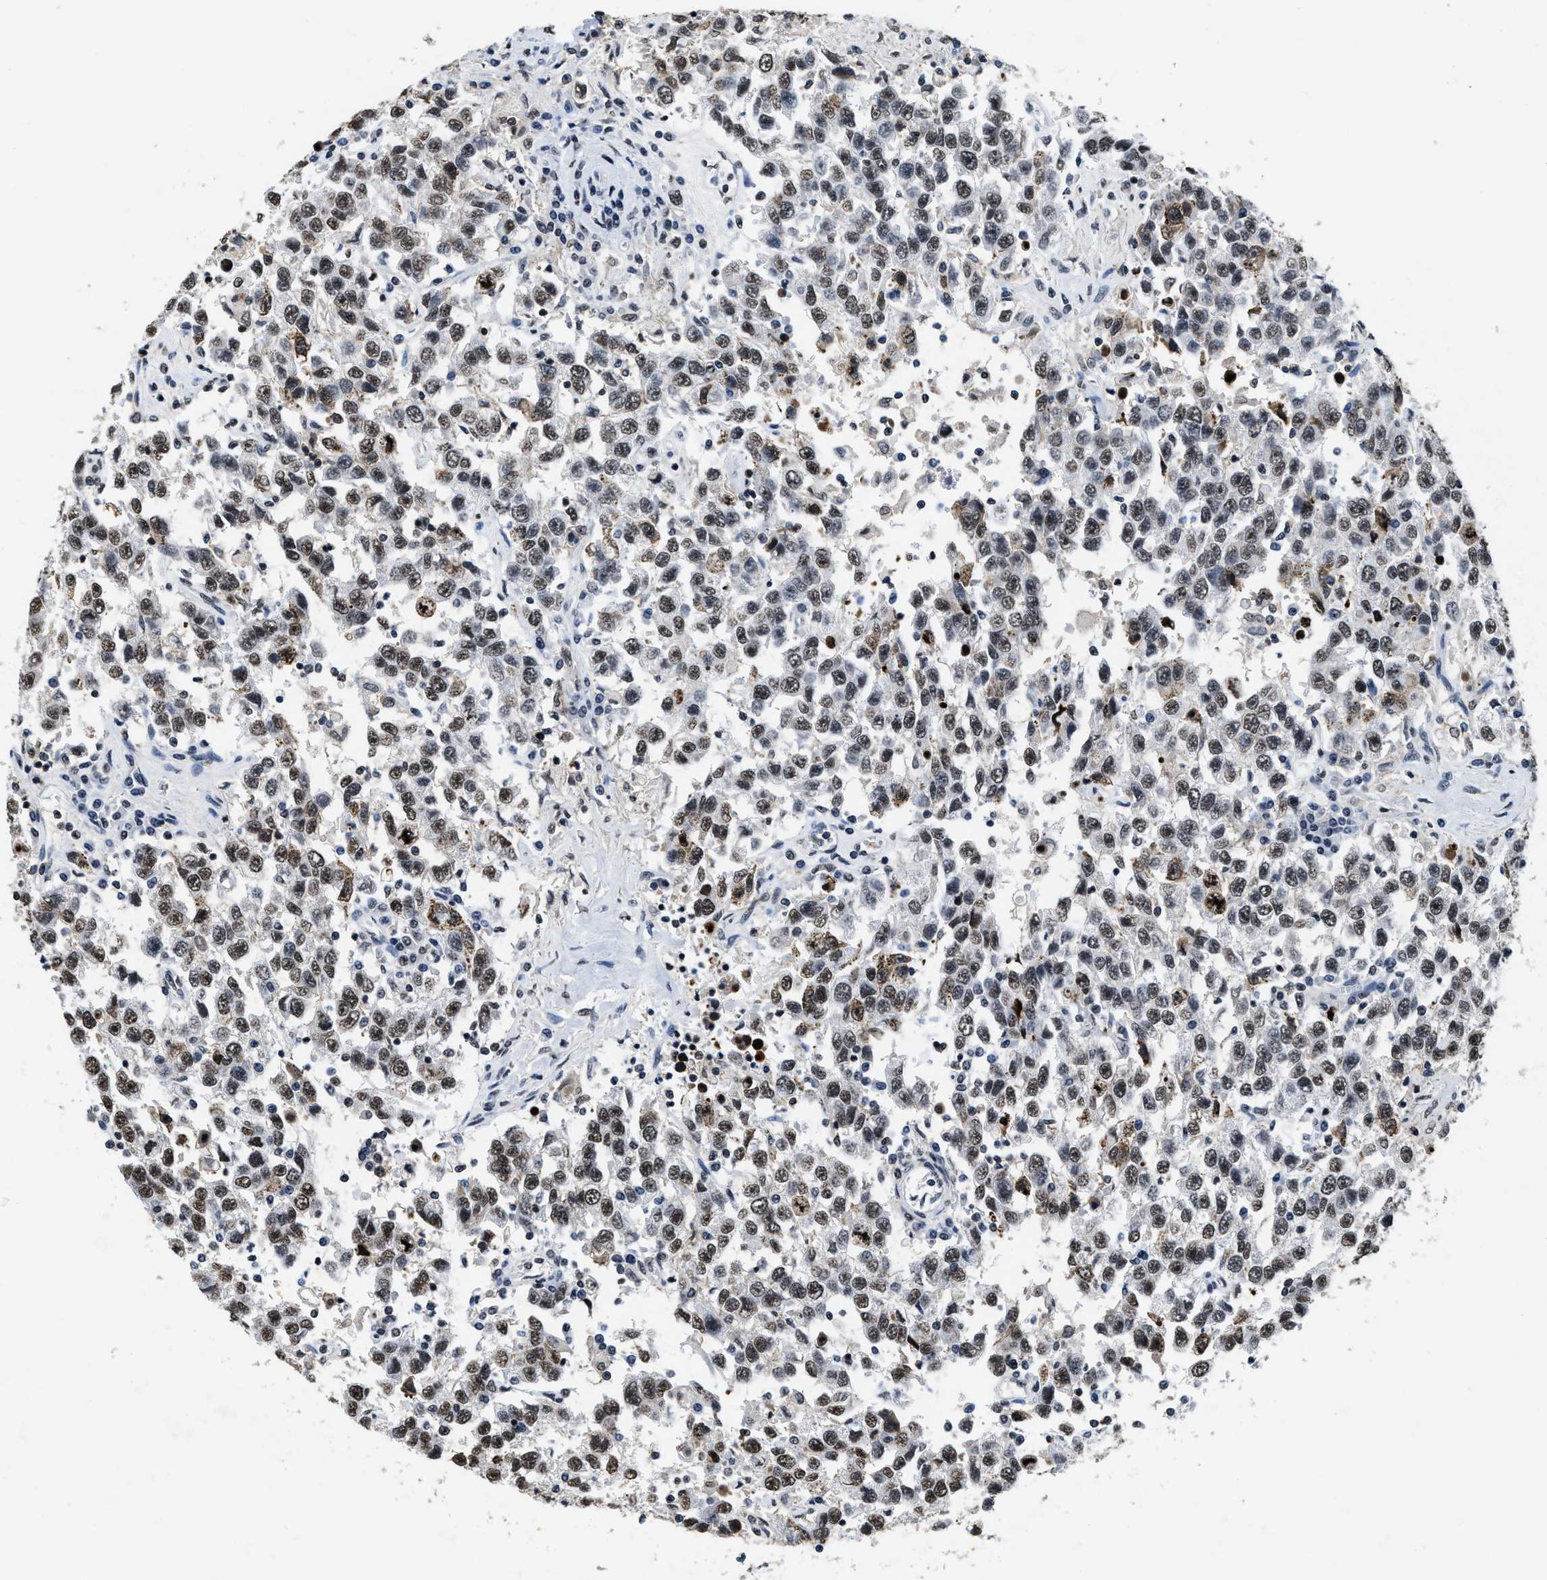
{"staining": {"intensity": "moderate", "quantity": ">75%", "location": "nuclear"}, "tissue": "testis cancer", "cell_type": "Tumor cells", "image_type": "cancer", "snomed": [{"axis": "morphology", "description": "Seminoma, NOS"}, {"axis": "topography", "description": "Testis"}], "caption": "Testis cancer tissue shows moderate nuclear staining in approximately >75% of tumor cells, visualized by immunohistochemistry.", "gene": "SUPT16H", "patient": {"sex": "male", "age": 41}}